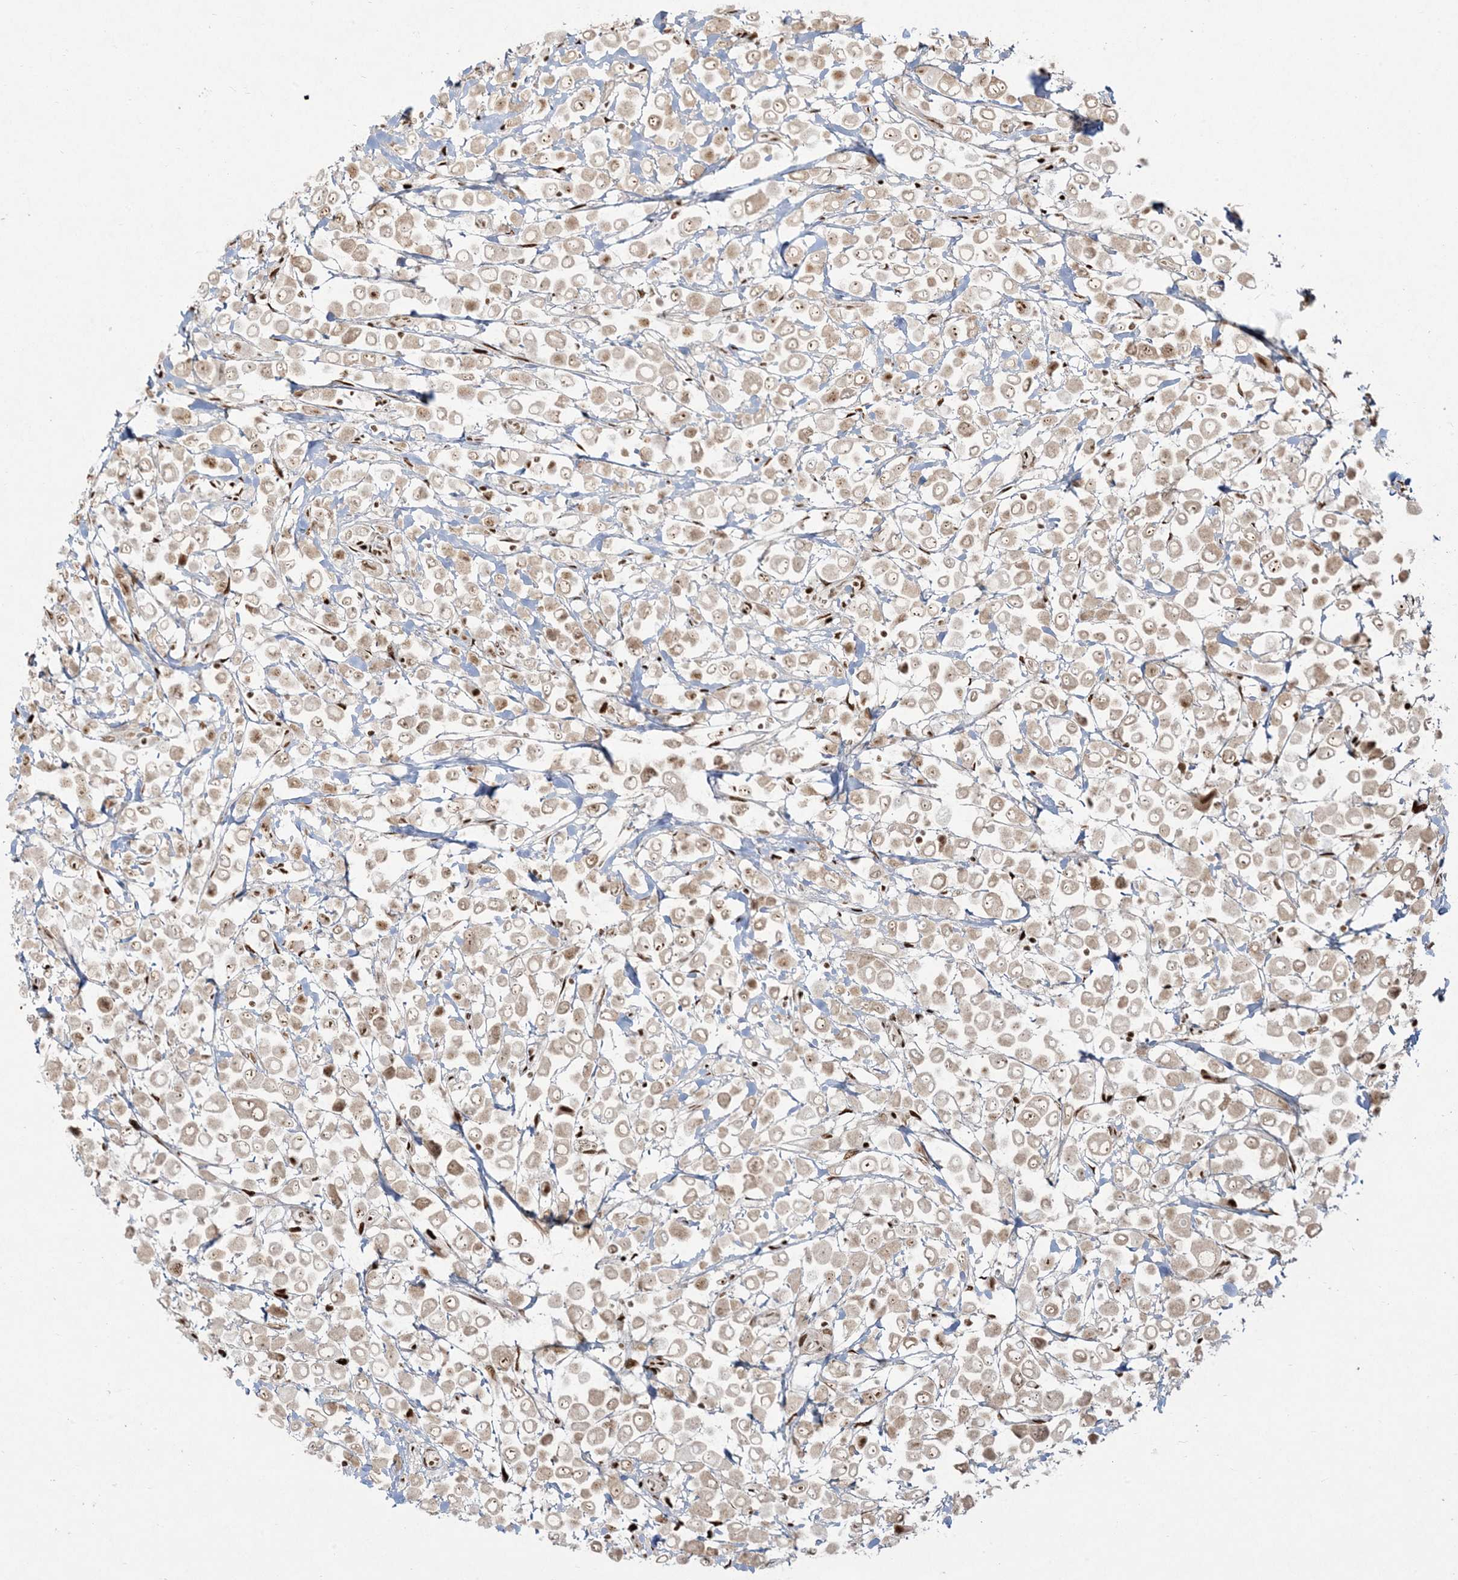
{"staining": {"intensity": "weak", "quantity": "25%-75%", "location": "nuclear"}, "tissue": "breast cancer", "cell_type": "Tumor cells", "image_type": "cancer", "snomed": [{"axis": "morphology", "description": "Duct carcinoma"}, {"axis": "topography", "description": "Breast"}], "caption": "DAB immunohistochemical staining of breast cancer demonstrates weak nuclear protein staining in approximately 25%-75% of tumor cells.", "gene": "RBM10", "patient": {"sex": "female", "age": 61}}